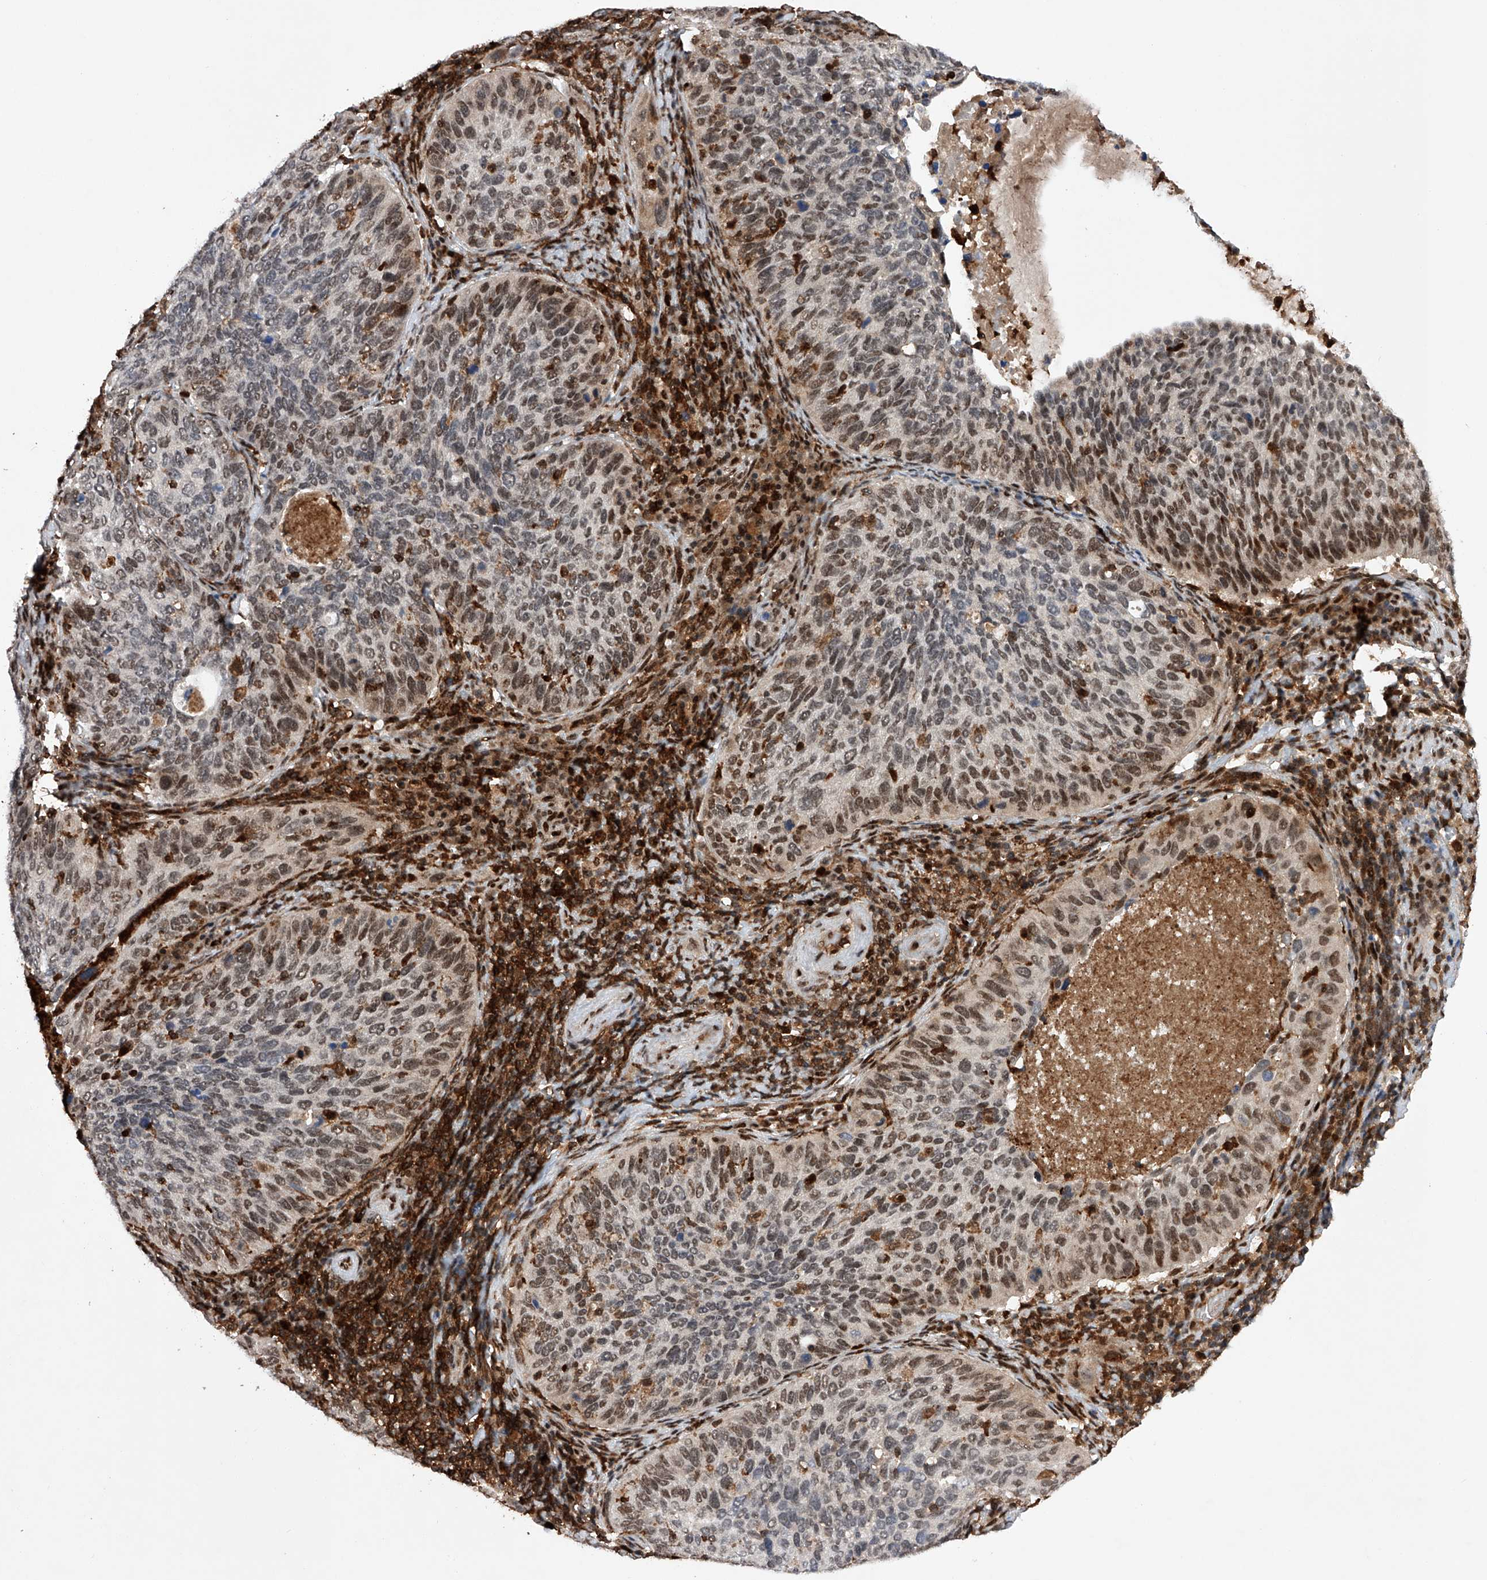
{"staining": {"intensity": "moderate", "quantity": "<25%", "location": "nuclear"}, "tissue": "cervical cancer", "cell_type": "Tumor cells", "image_type": "cancer", "snomed": [{"axis": "morphology", "description": "Squamous cell carcinoma, NOS"}, {"axis": "topography", "description": "Cervix"}], "caption": "This is an image of IHC staining of cervical cancer, which shows moderate positivity in the nuclear of tumor cells.", "gene": "ZNF280D", "patient": {"sex": "female", "age": 38}}